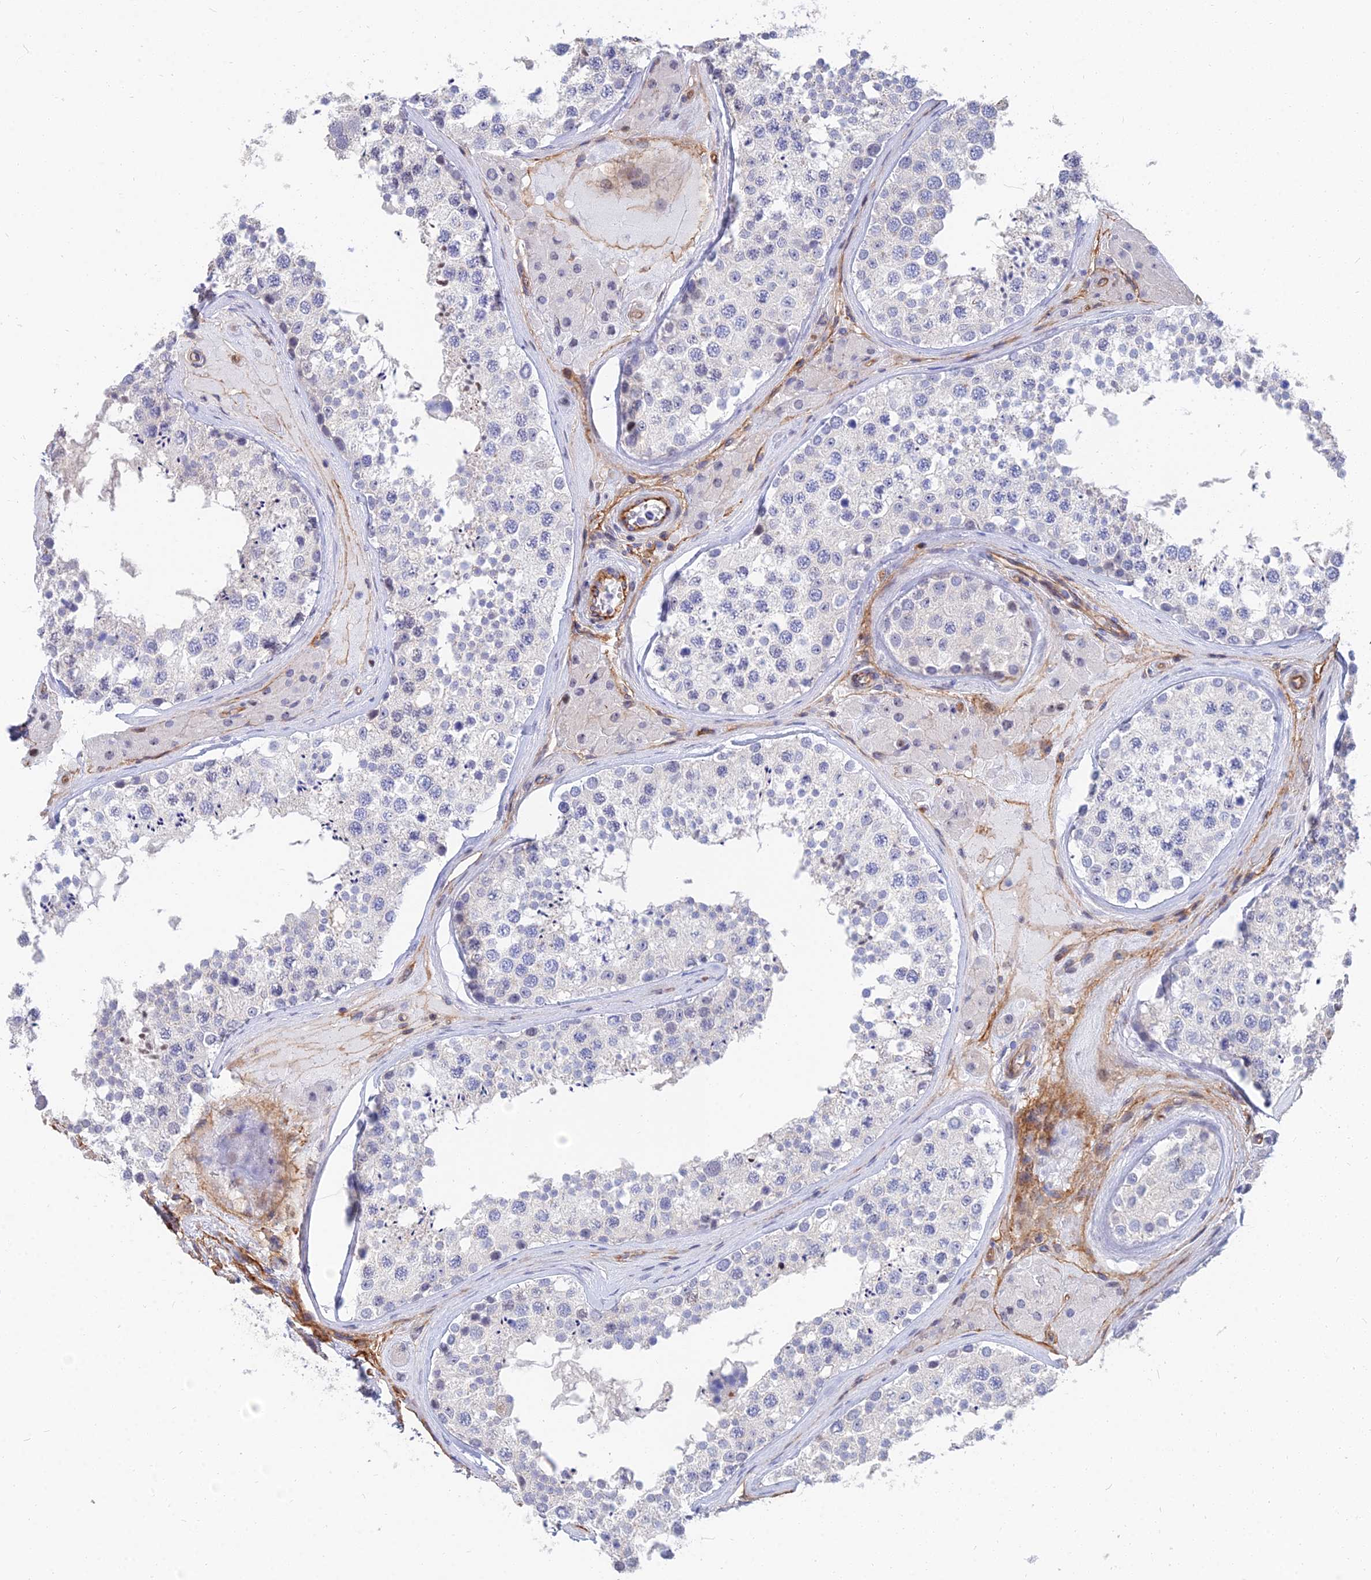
{"staining": {"intensity": "negative", "quantity": "none", "location": "none"}, "tissue": "testis", "cell_type": "Cells in seminiferous ducts", "image_type": "normal", "snomed": [{"axis": "morphology", "description": "Normal tissue, NOS"}, {"axis": "topography", "description": "Testis"}], "caption": "A high-resolution photomicrograph shows IHC staining of benign testis, which demonstrates no significant positivity in cells in seminiferous ducts. The staining is performed using DAB (3,3'-diaminobenzidine) brown chromogen with nuclei counter-stained in using hematoxylin.", "gene": "TRIM43B", "patient": {"sex": "male", "age": 46}}